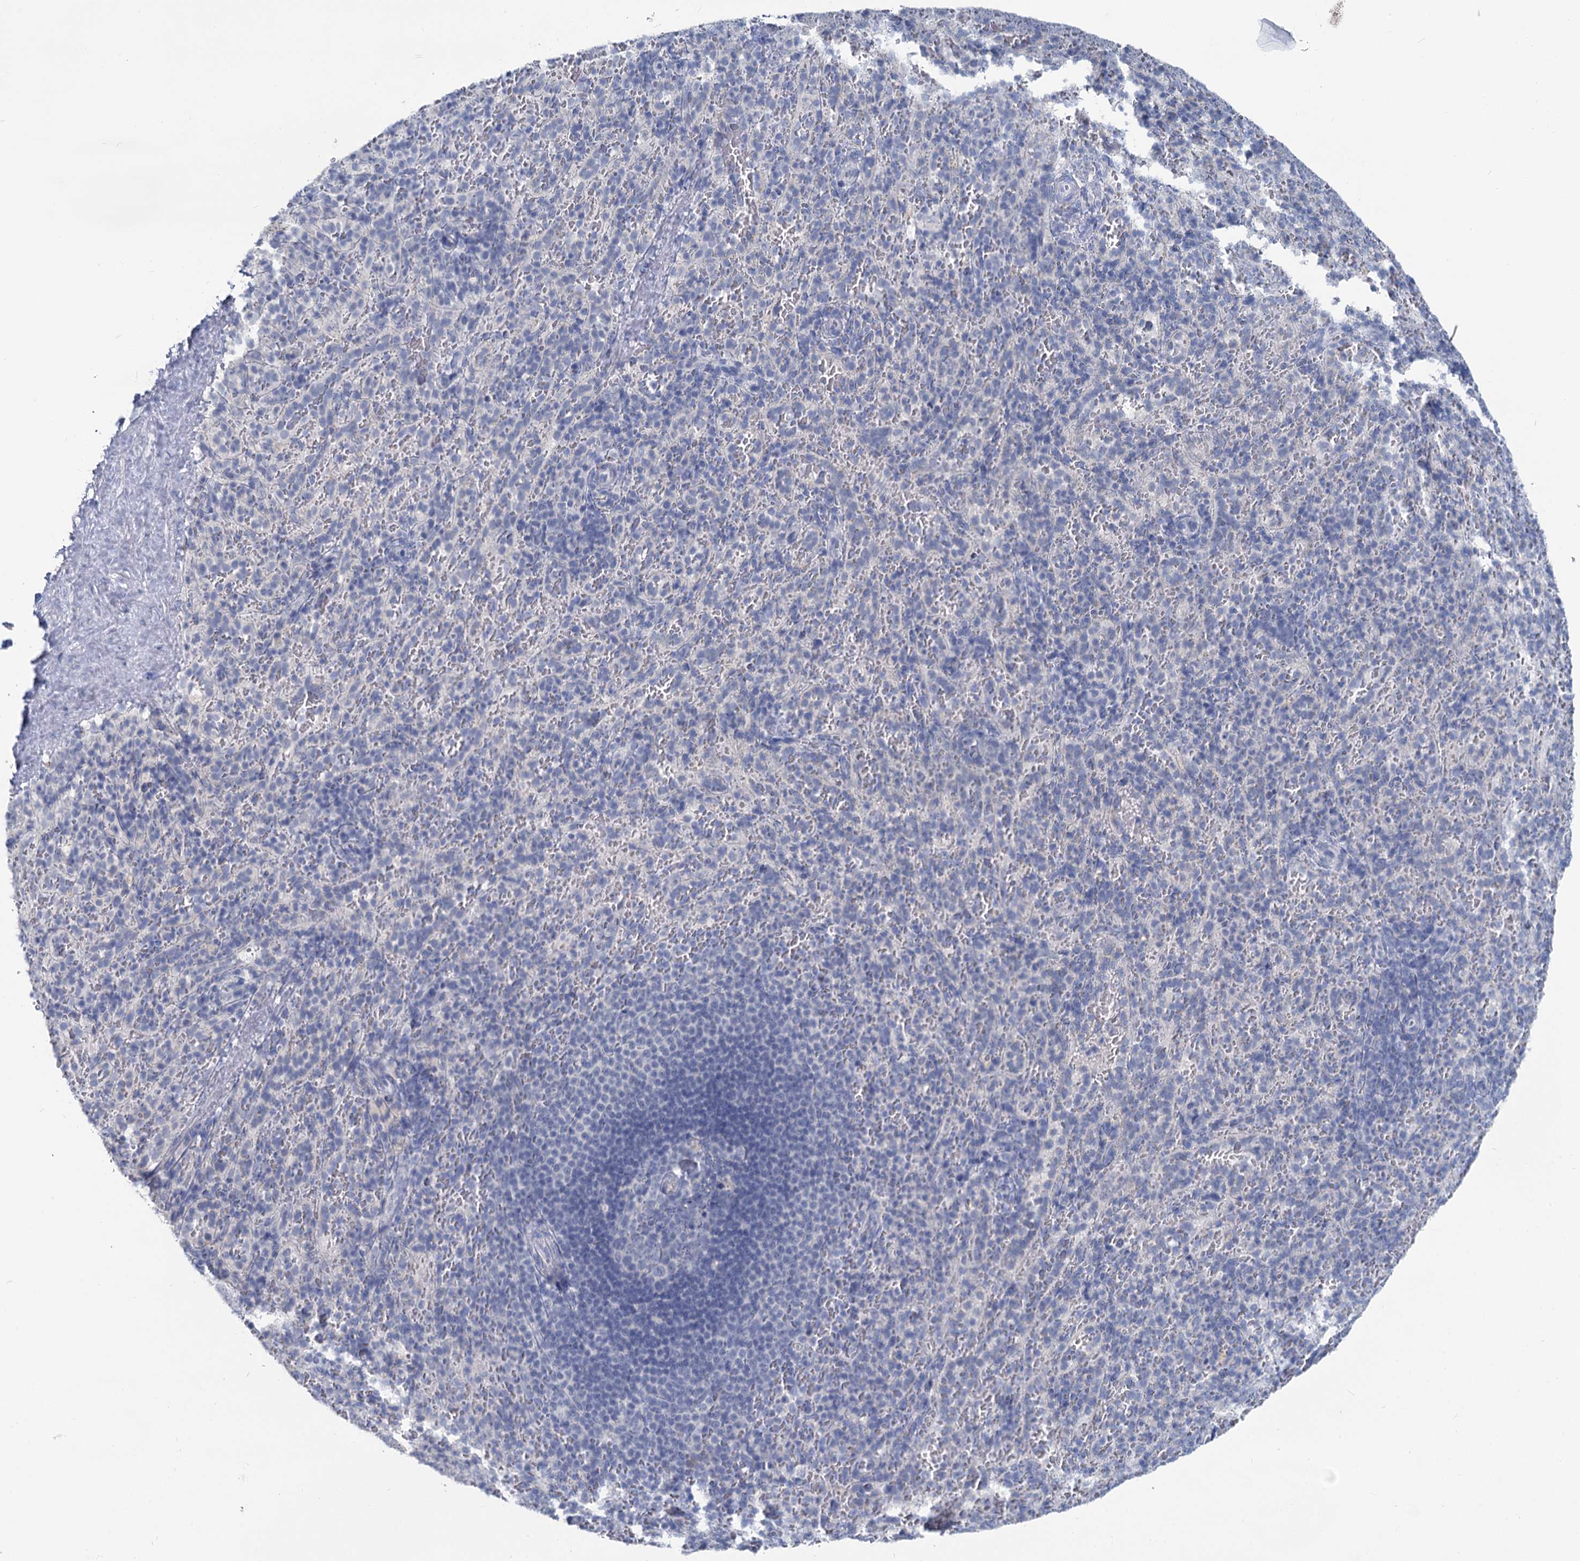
{"staining": {"intensity": "negative", "quantity": "none", "location": "none"}, "tissue": "spleen", "cell_type": "Cells in red pulp", "image_type": "normal", "snomed": [{"axis": "morphology", "description": "Normal tissue, NOS"}, {"axis": "topography", "description": "Spleen"}], "caption": "DAB (3,3'-diaminobenzidine) immunohistochemical staining of unremarkable spleen exhibits no significant expression in cells in red pulp. (Brightfield microscopy of DAB (3,3'-diaminobenzidine) IHC at high magnification).", "gene": "CHGA", "patient": {"sex": "female", "age": 21}}